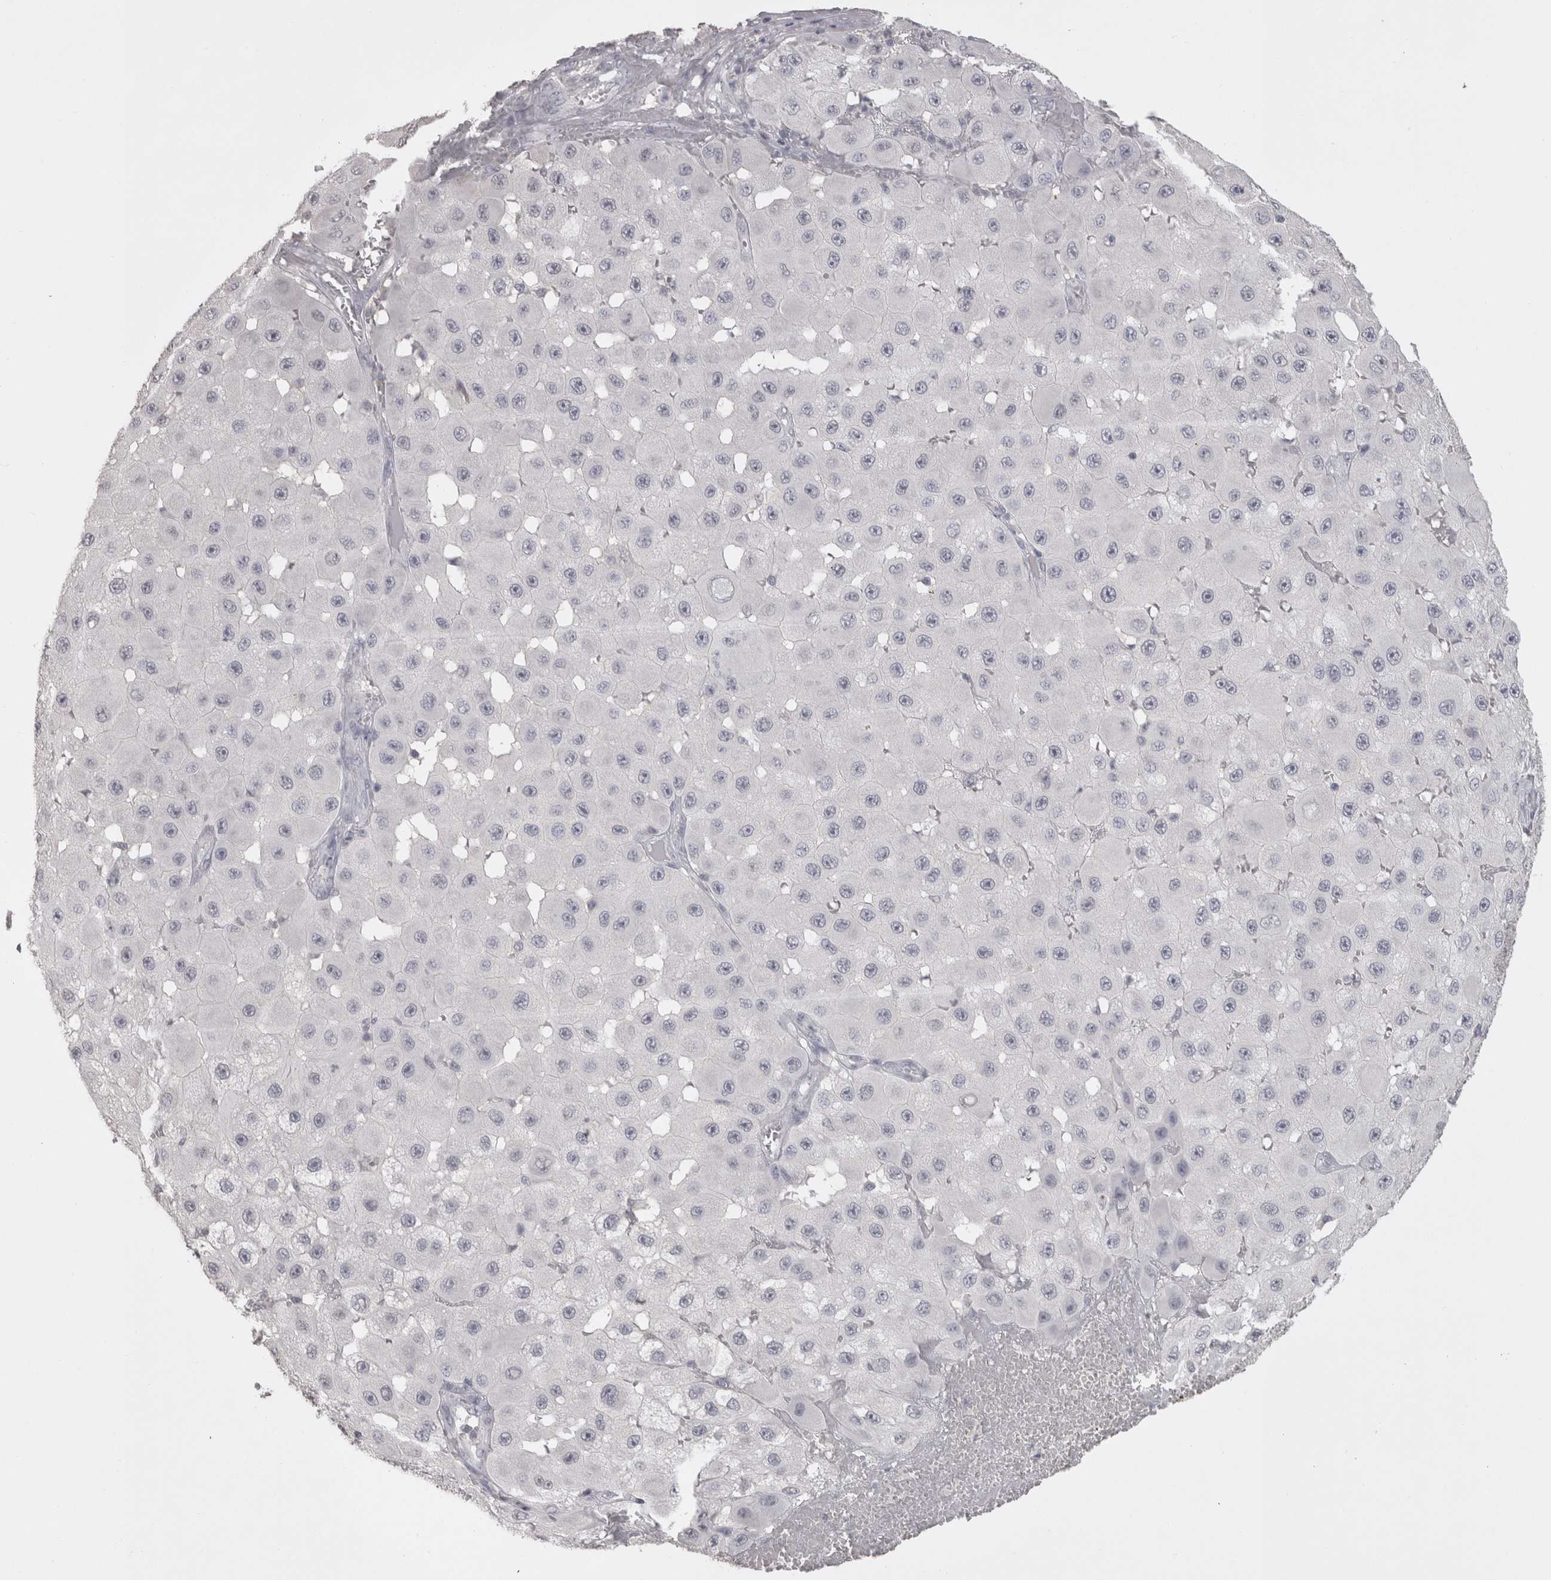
{"staining": {"intensity": "negative", "quantity": "none", "location": "none"}, "tissue": "melanoma", "cell_type": "Tumor cells", "image_type": "cancer", "snomed": [{"axis": "morphology", "description": "Malignant melanoma, NOS"}, {"axis": "topography", "description": "Skin"}], "caption": "The micrograph reveals no significant expression in tumor cells of melanoma.", "gene": "LAX1", "patient": {"sex": "female", "age": 81}}